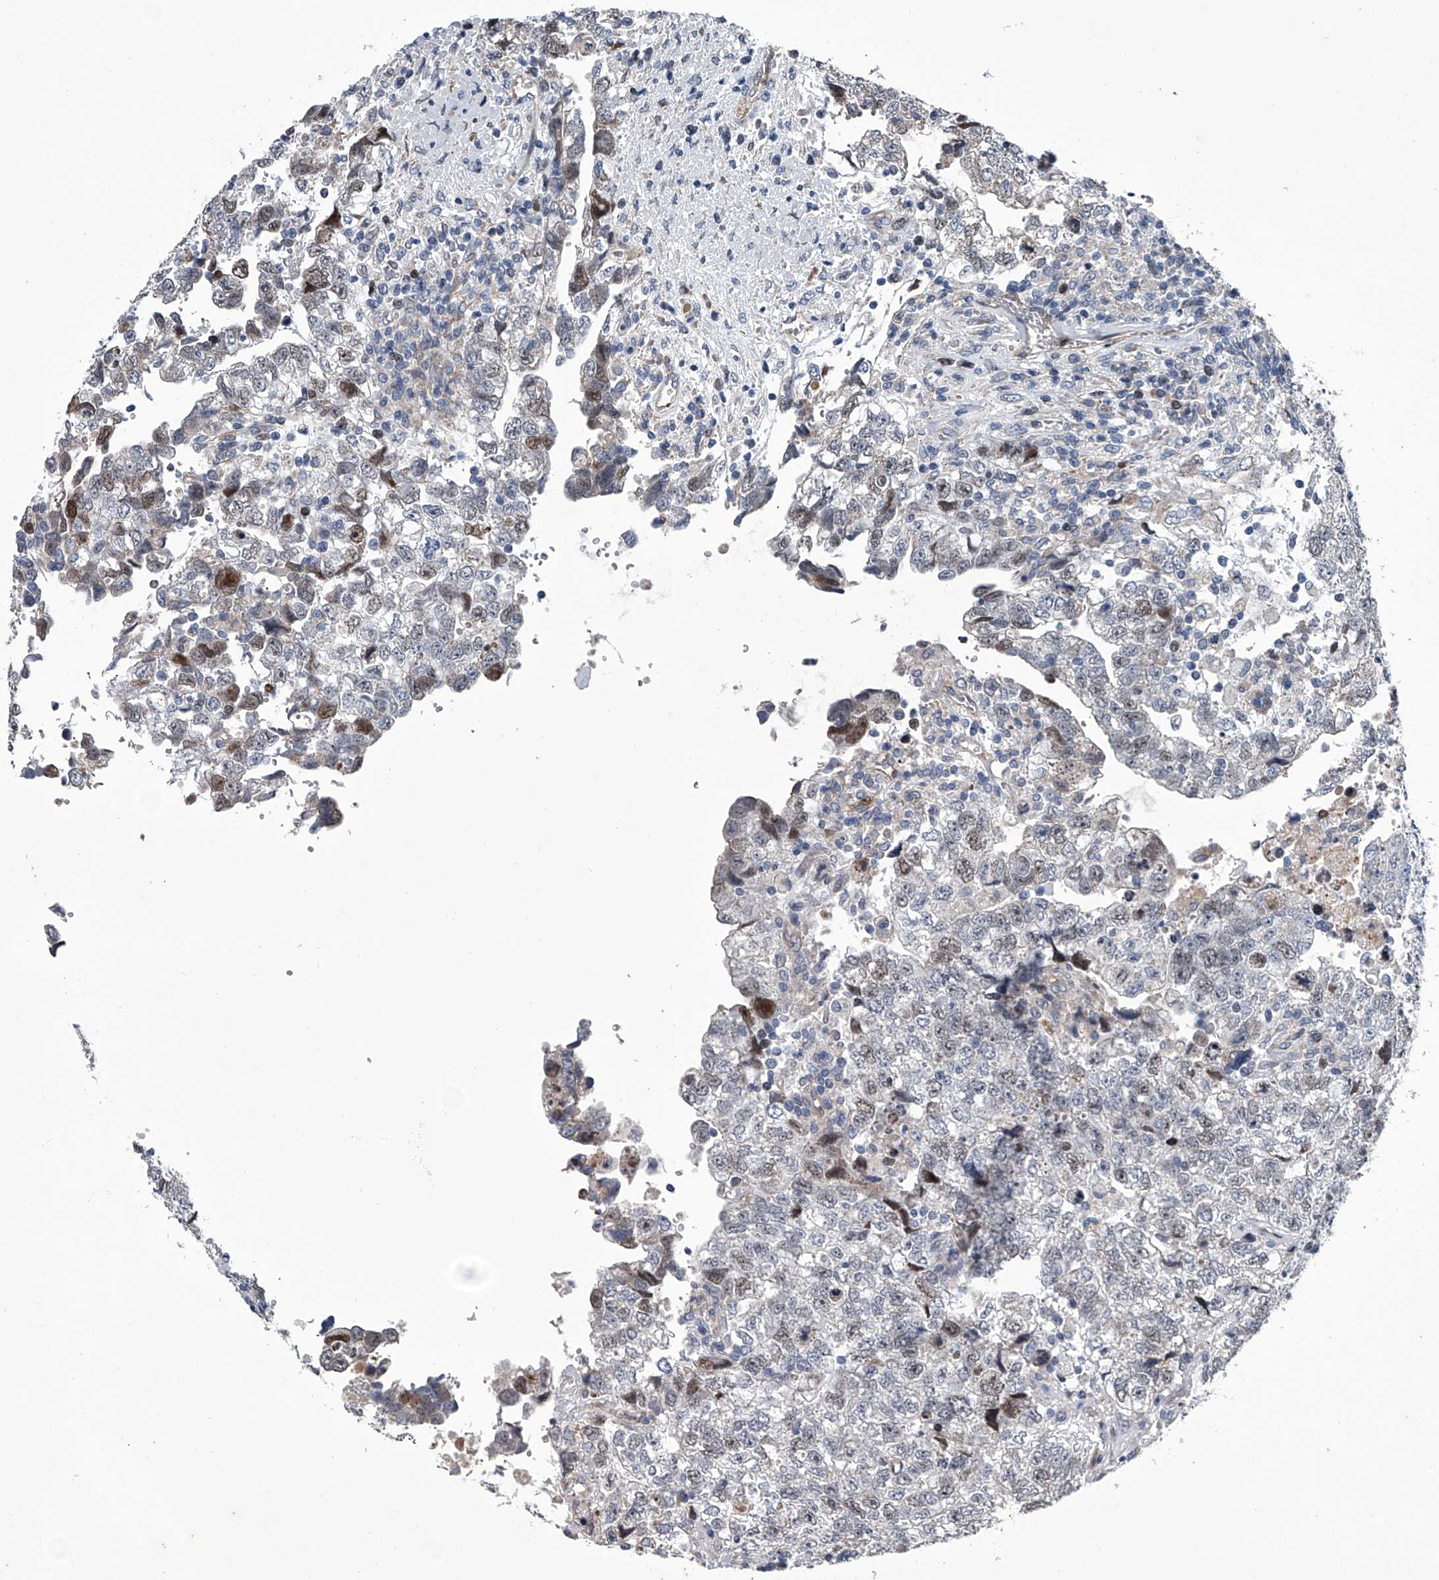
{"staining": {"intensity": "weak", "quantity": "<25%", "location": "nuclear"}, "tissue": "testis cancer", "cell_type": "Tumor cells", "image_type": "cancer", "snomed": [{"axis": "morphology", "description": "Carcinoma, Embryonal, NOS"}, {"axis": "topography", "description": "Testis"}], "caption": "Immunohistochemistry (IHC) photomicrograph of neoplastic tissue: human testis embryonal carcinoma stained with DAB shows no significant protein staining in tumor cells.", "gene": "ABCG1", "patient": {"sex": "male", "age": 37}}